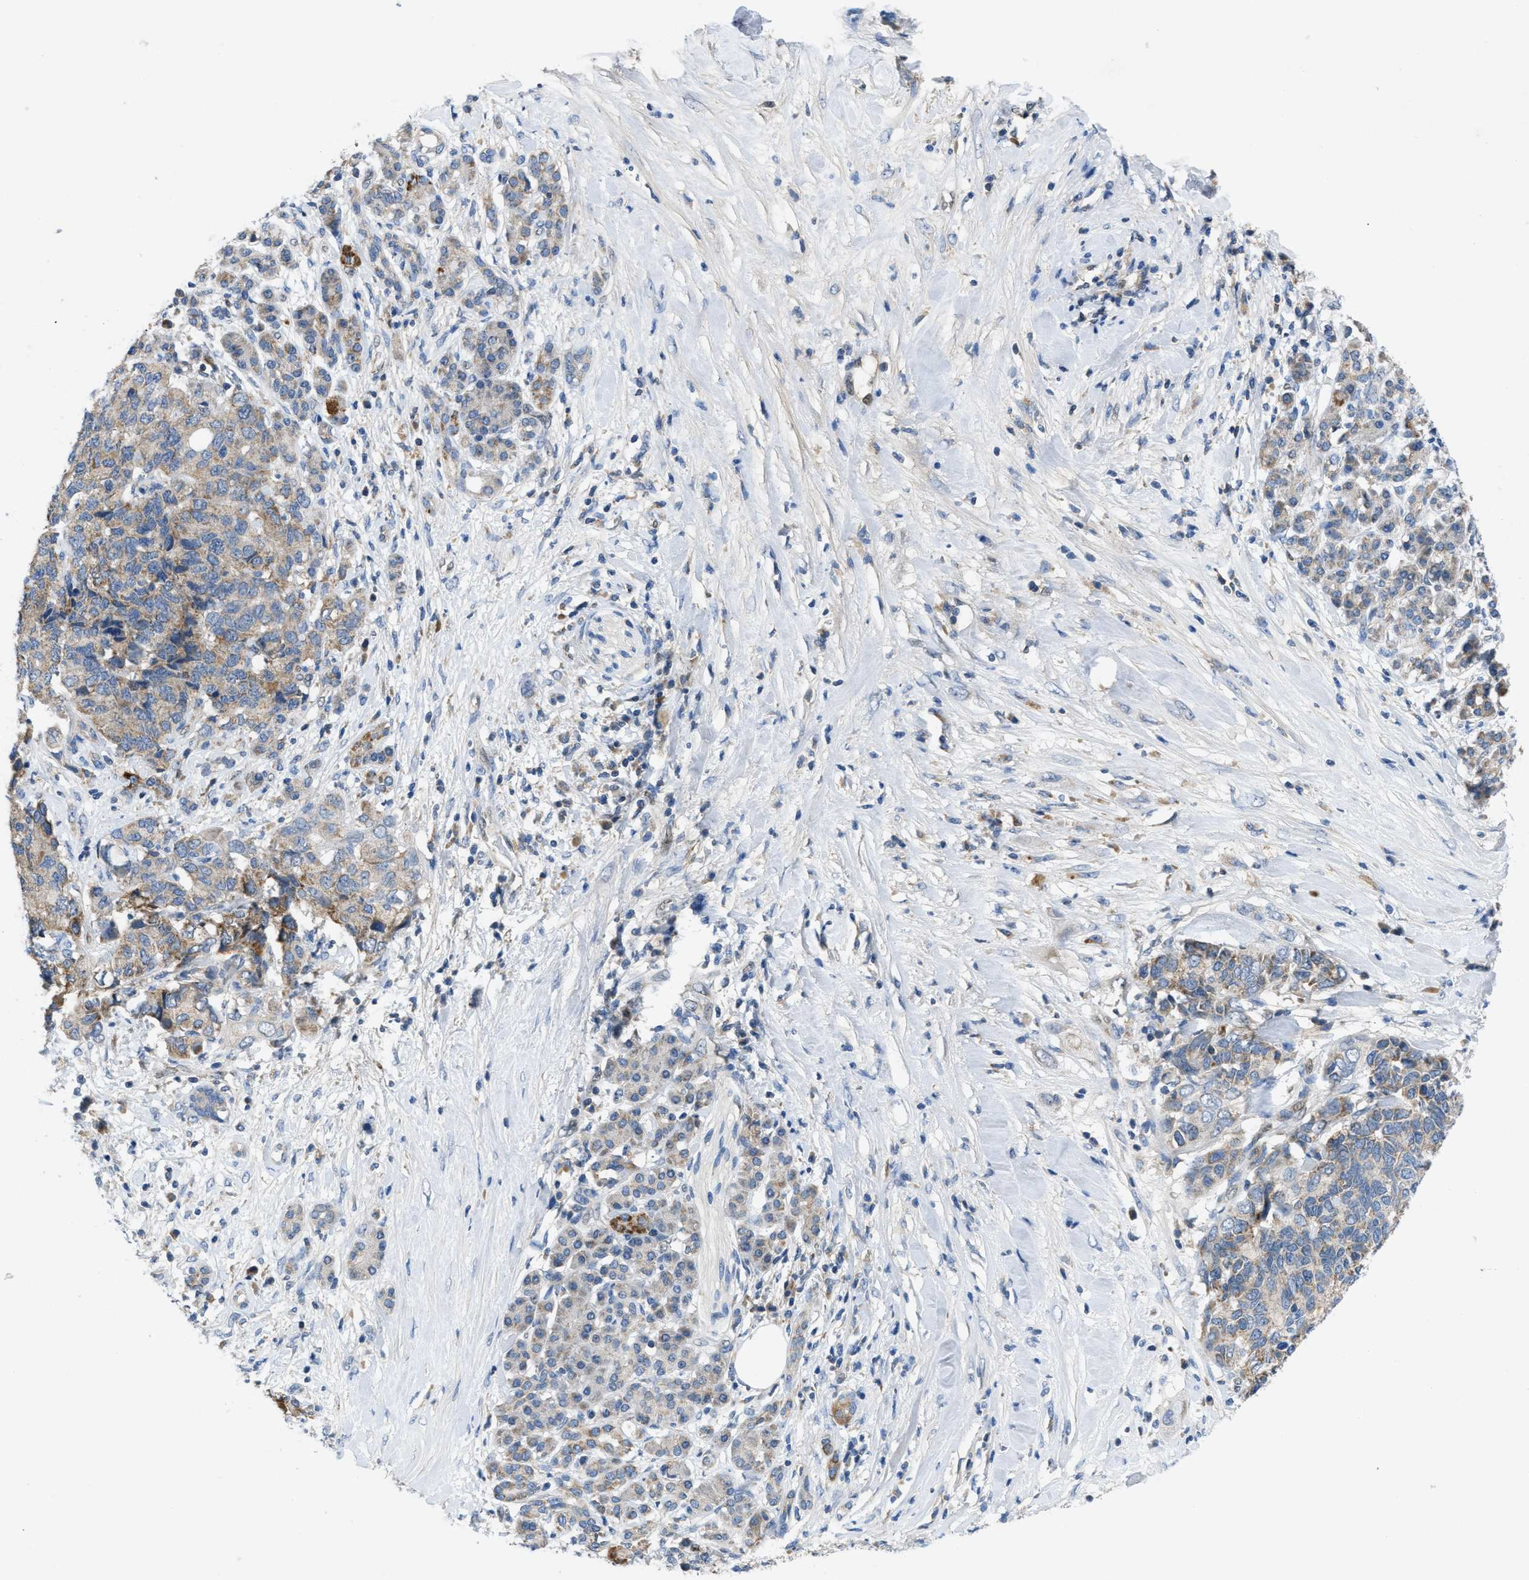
{"staining": {"intensity": "weak", "quantity": "<25%", "location": "cytoplasmic/membranous"}, "tissue": "pancreatic cancer", "cell_type": "Tumor cells", "image_type": "cancer", "snomed": [{"axis": "morphology", "description": "Adenocarcinoma, NOS"}, {"axis": "topography", "description": "Pancreas"}], "caption": "High power microscopy micrograph of an IHC image of pancreatic cancer, revealing no significant staining in tumor cells.", "gene": "PNKD", "patient": {"sex": "female", "age": 56}}